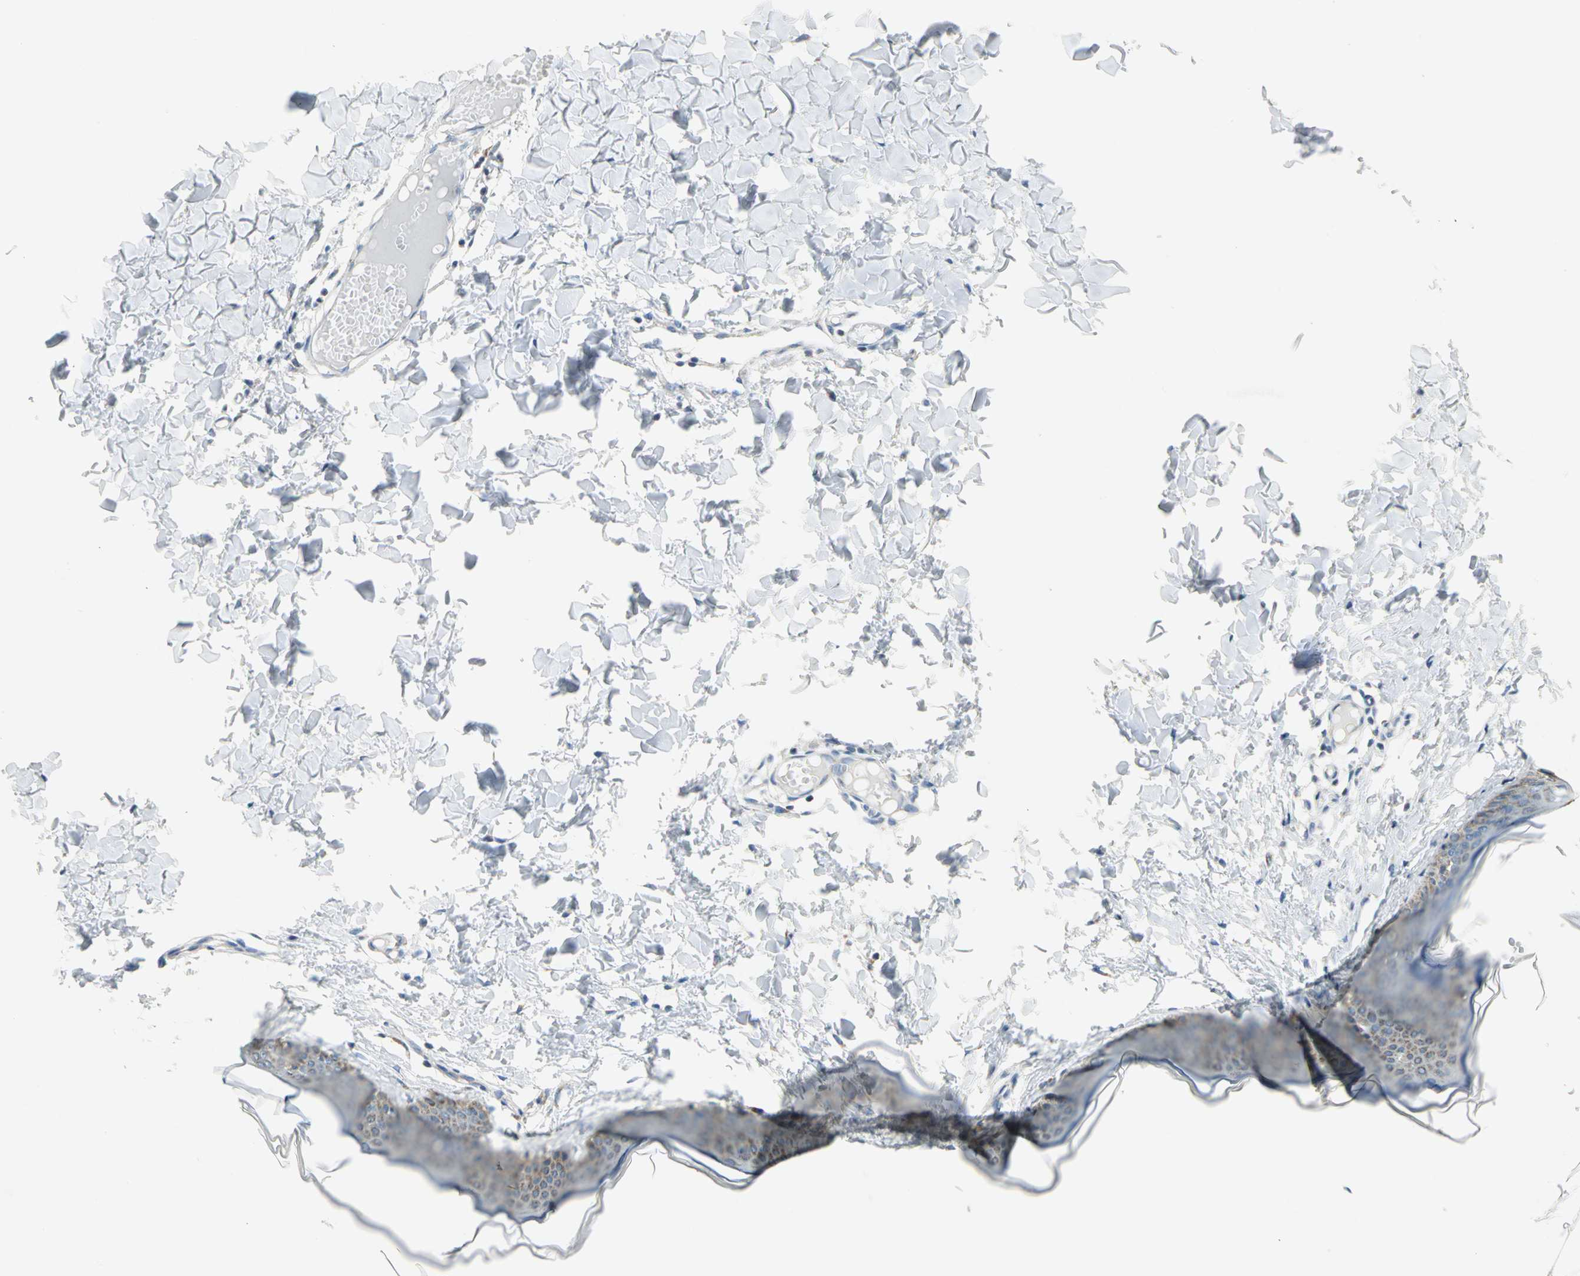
{"staining": {"intensity": "negative", "quantity": "none", "location": "none"}, "tissue": "skin", "cell_type": "Fibroblasts", "image_type": "normal", "snomed": [{"axis": "morphology", "description": "Normal tissue, NOS"}, {"axis": "topography", "description": "Skin"}], "caption": "Immunohistochemistry (IHC) image of normal skin stained for a protein (brown), which reveals no positivity in fibroblasts.", "gene": "NTRK1", "patient": {"sex": "female", "age": 17}}